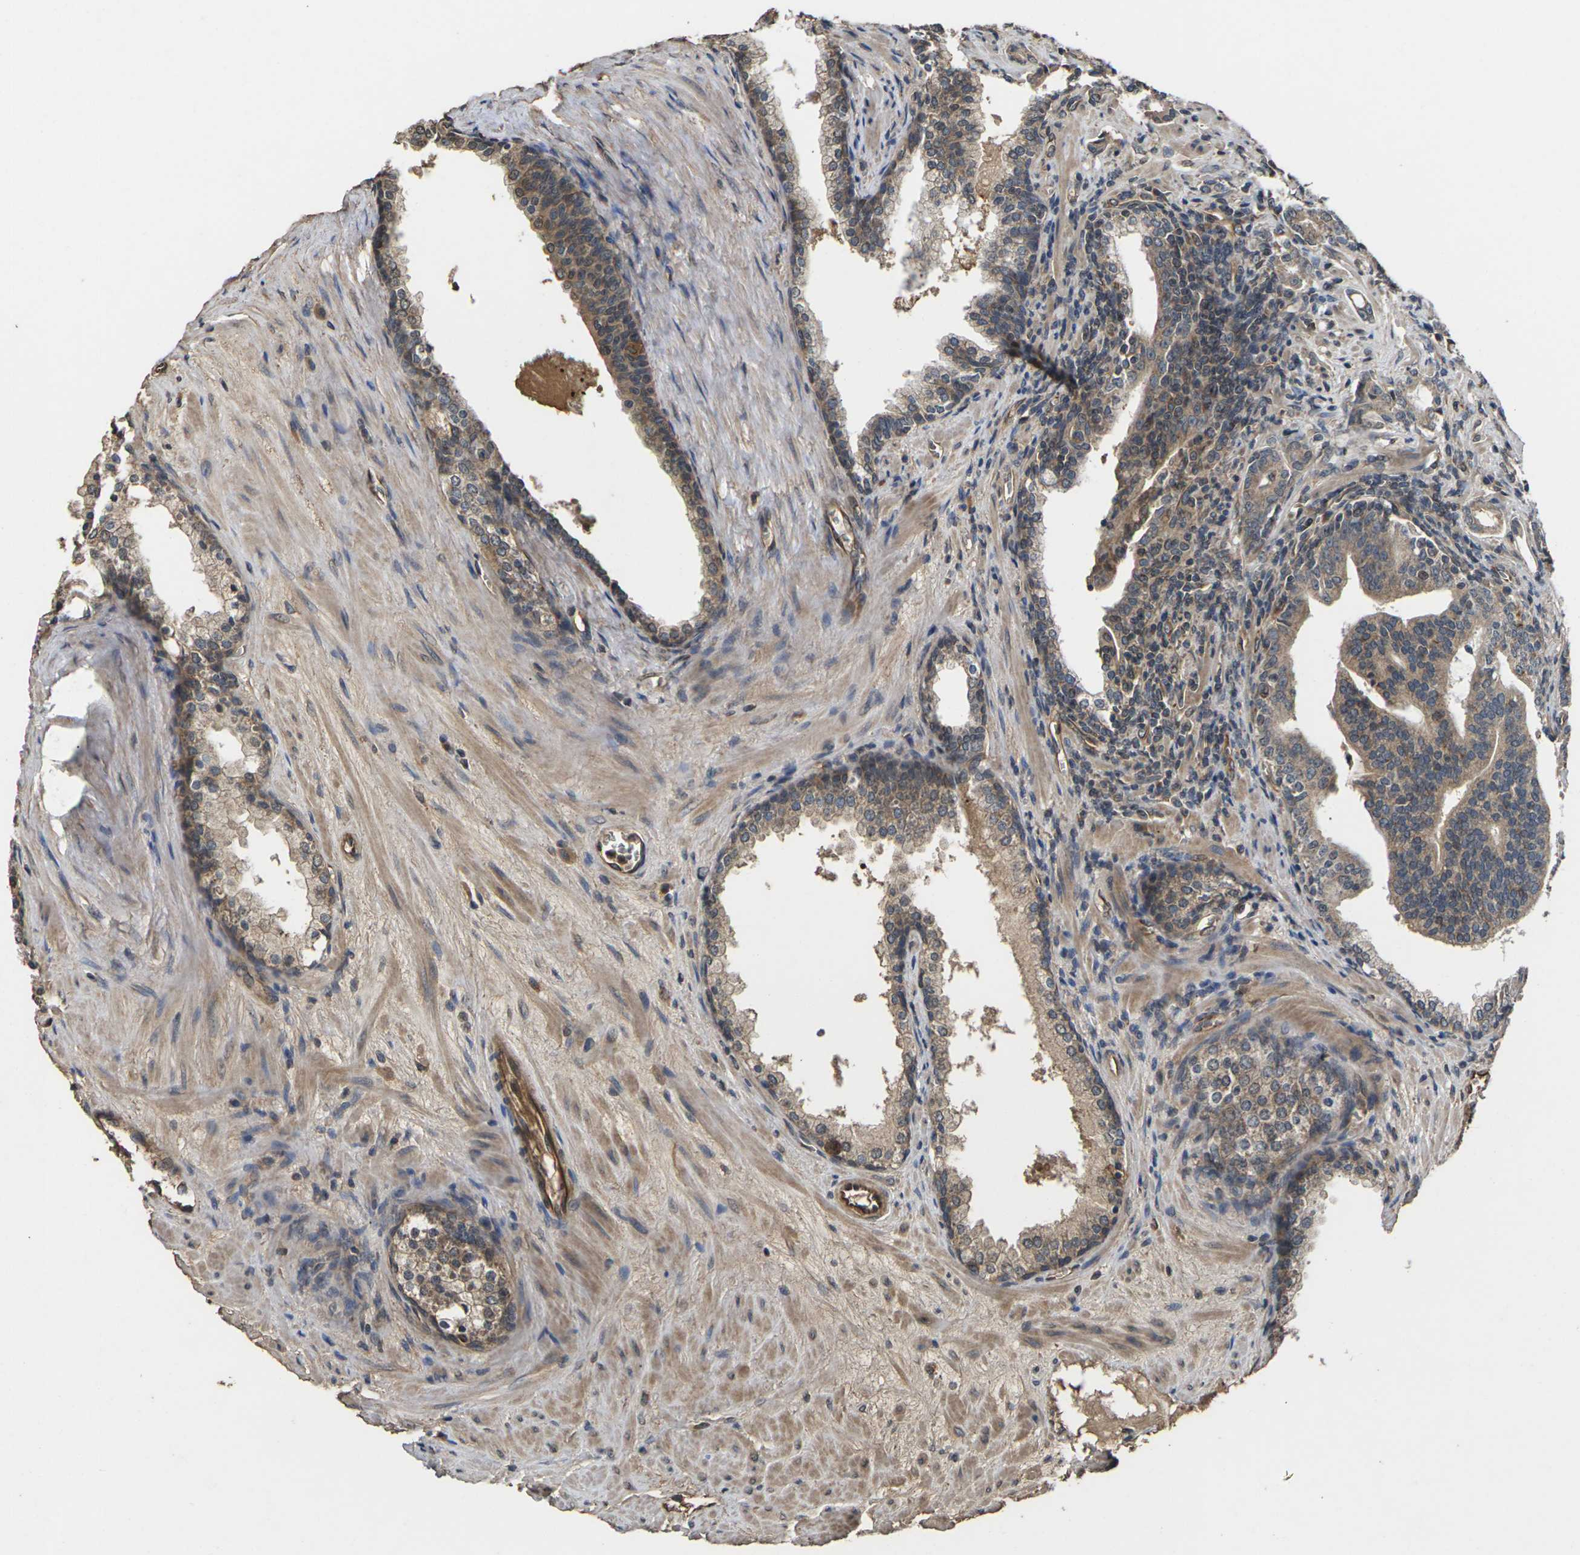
{"staining": {"intensity": "moderate", "quantity": "25%-75%", "location": "cytoplasmic/membranous"}, "tissue": "prostate cancer", "cell_type": "Tumor cells", "image_type": "cancer", "snomed": [{"axis": "morphology", "description": "Adenocarcinoma, Low grade"}, {"axis": "topography", "description": "Prostate"}], "caption": "Brown immunohistochemical staining in human prostate cancer shows moderate cytoplasmic/membranous expression in about 25%-75% of tumor cells. (DAB (3,3'-diaminobenzidine) IHC with brightfield microscopy, high magnification).", "gene": "DKK2", "patient": {"sex": "male", "age": 58}}